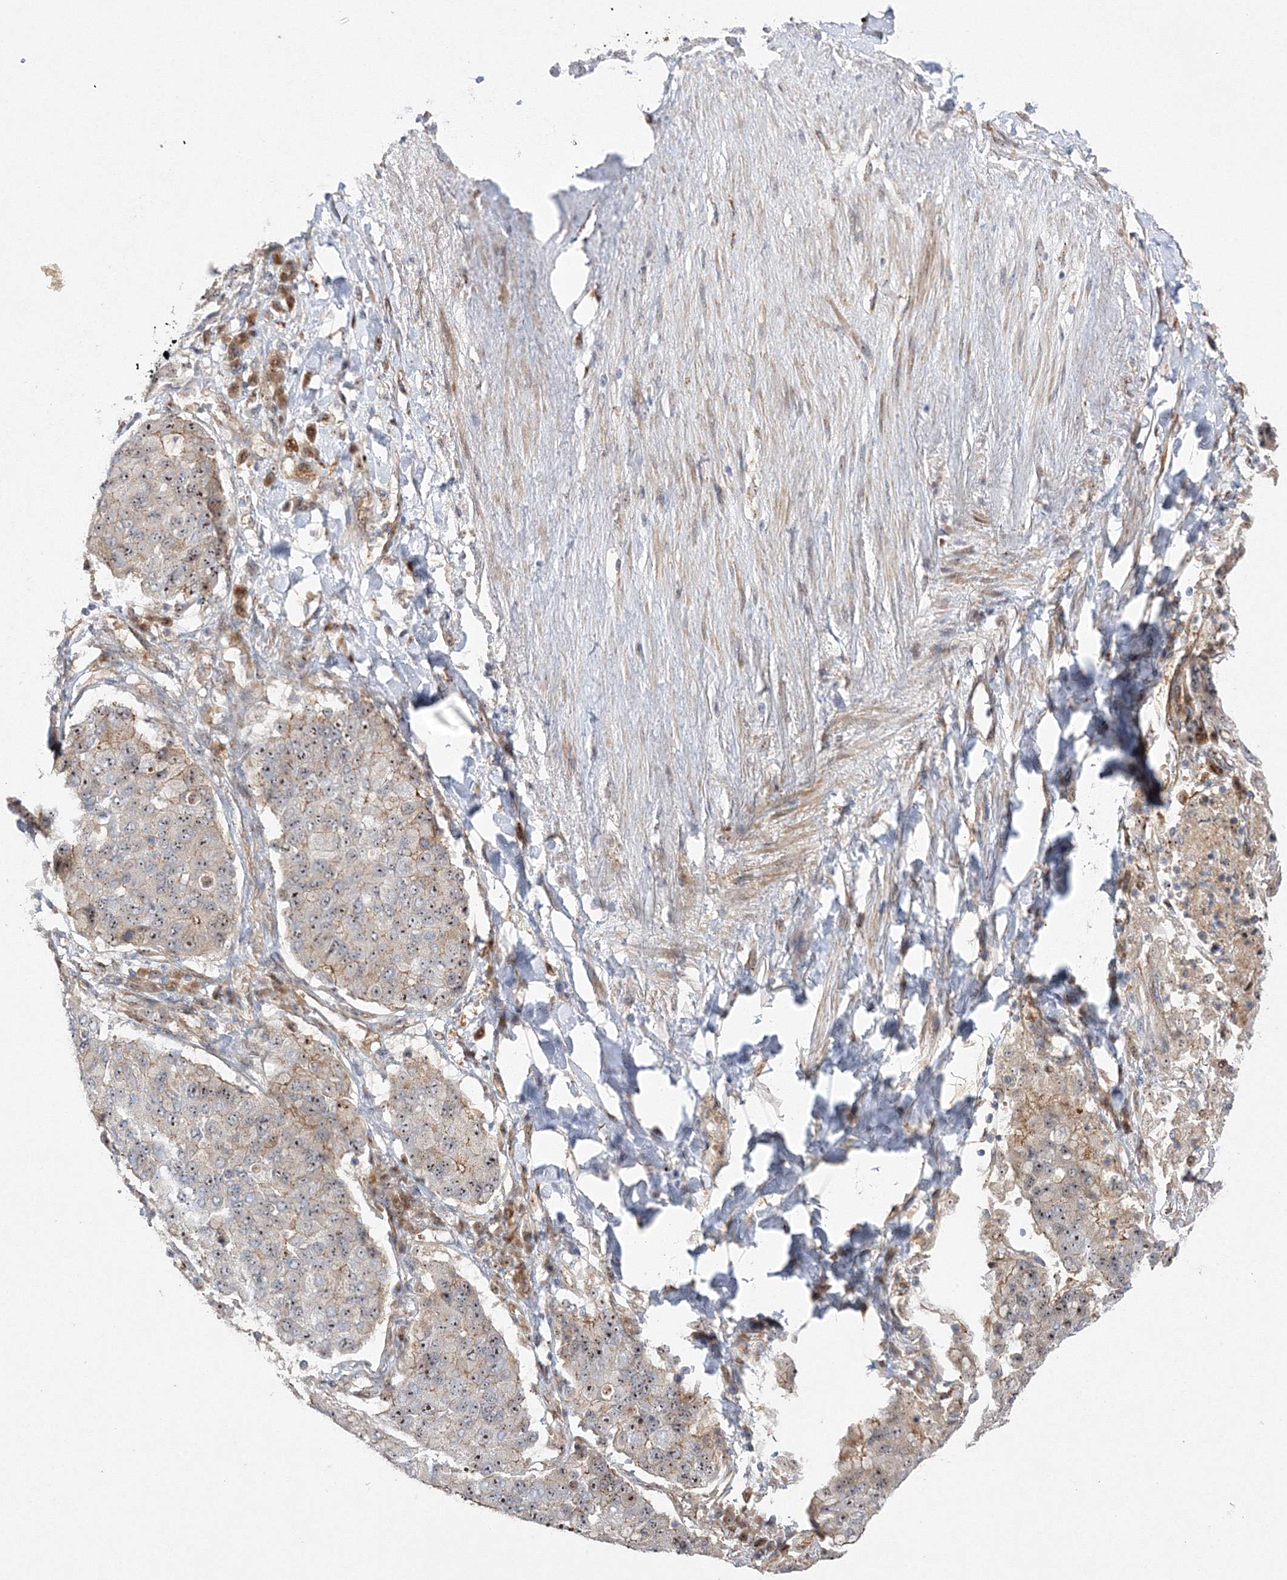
{"staining": {"intensity": "moderate", "quantity": ">75%", "location": "nuclear"}, "tissue": "lung cancer", "cell_type": "Tumor cells", "image_type": "cancer", "snomed": [{"axis": "morphology", "description": "Squamous cell carcinoma, NOS"}, {"axis": "topography", "description": "Lung"}], "caption": "Immunohistochemistry (IHC) of human lung cancer displays medium levels of moderate nuclear expression in approximately >75% of tumor cells.", "gene": "NPM3", "patient": {"sex": "male", "age": 74}}